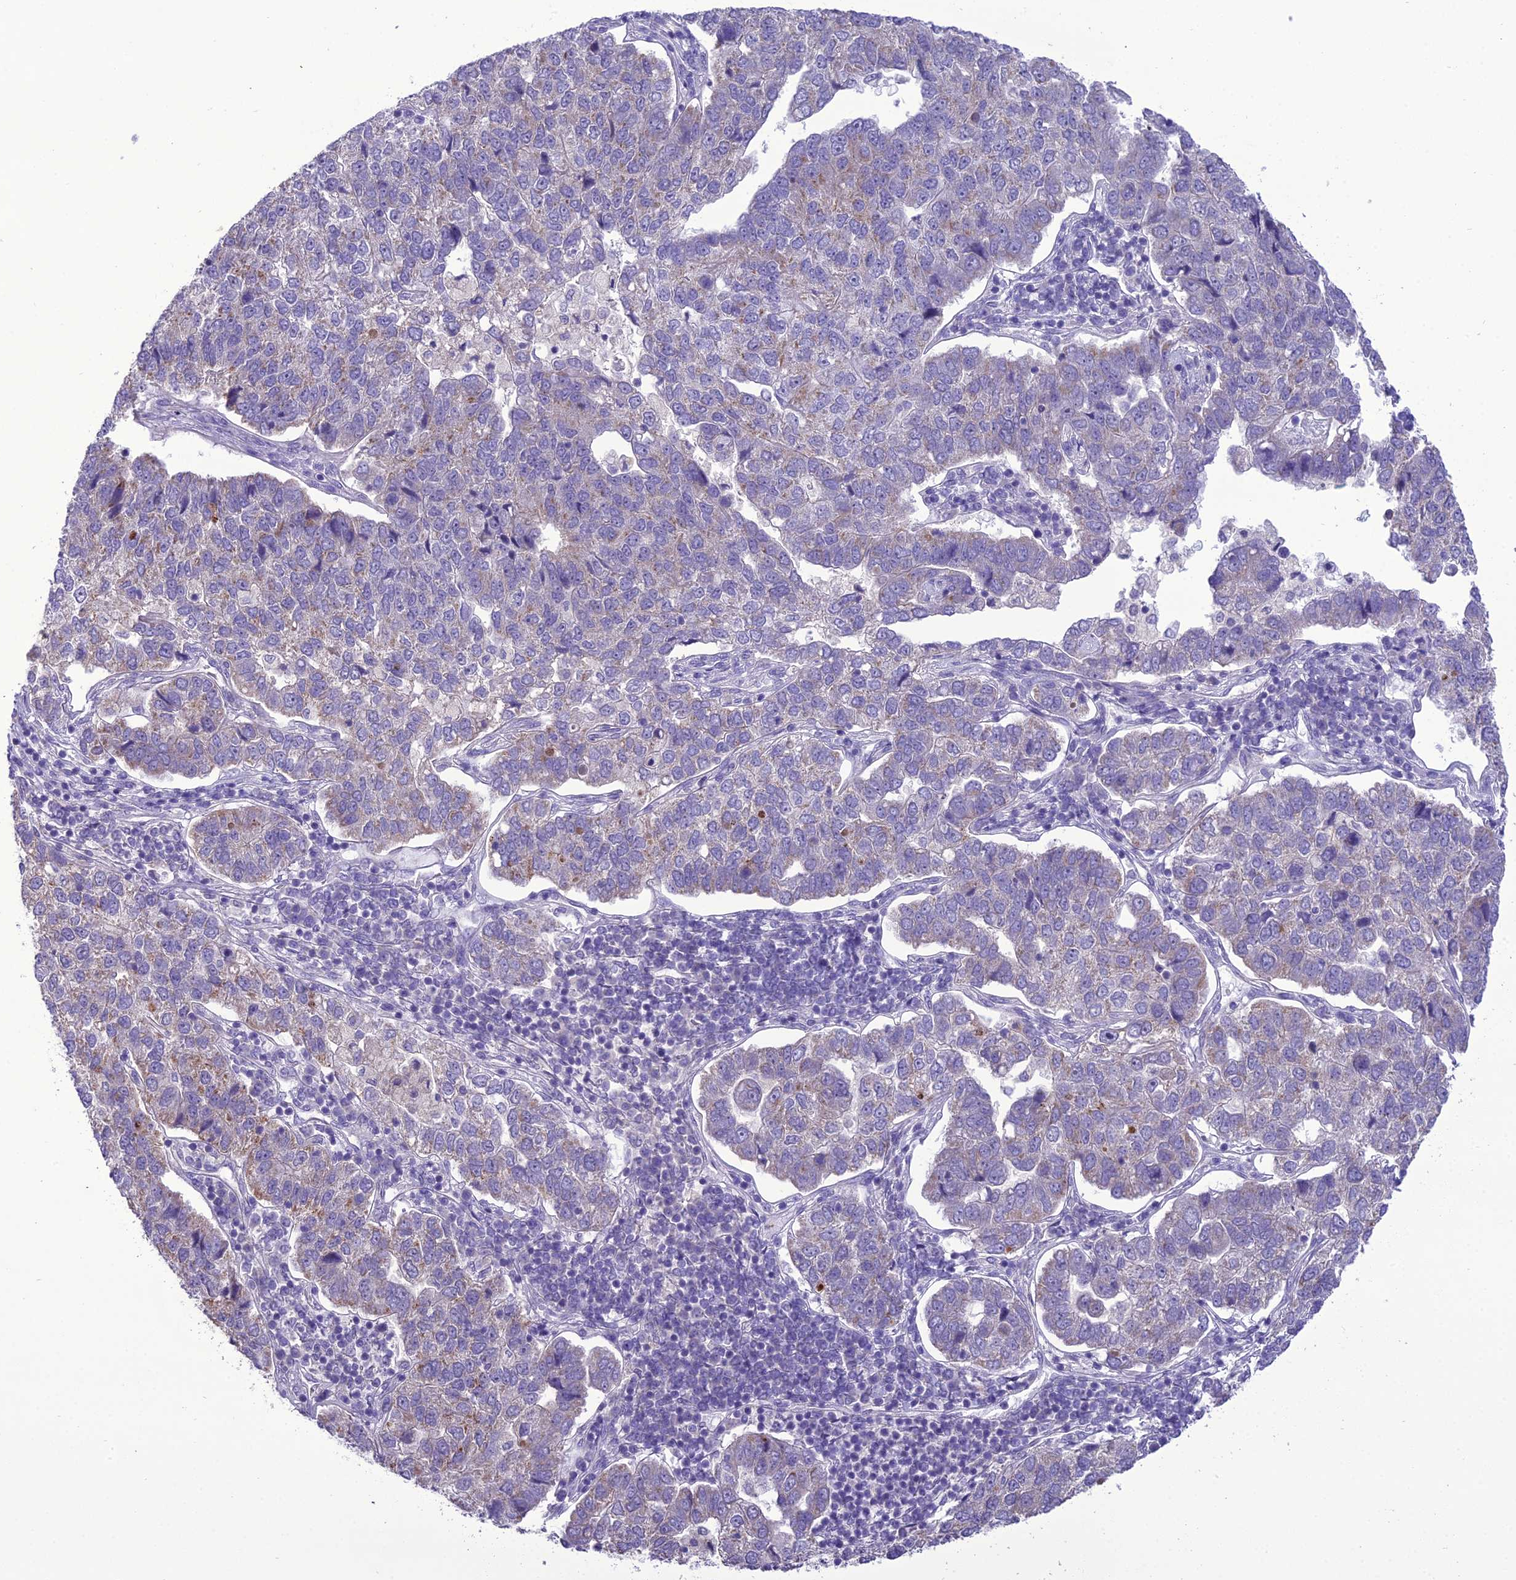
{"staining": {"intensity": "weak", "quantity": "<25%", "location": "cytoplasmic/membranous"}, "tissue": "pancreatic cancer", "cell_type": "Tumor cells", "image_type": "cancer", "snomed": [{"axis": "morphology", "description": "Adenocarcinoma, NOS"}, {"axis": "topography", "description": "Pancreas"}], "caption": "An IHC photomicrograph of adenocarcinoma (pancreatic) is shown. There is no staining in tumor cells of adenocarcinoma (pancreatic).", "gene": "SCRT1", "patient": {"sex": "female", "age": 61}}